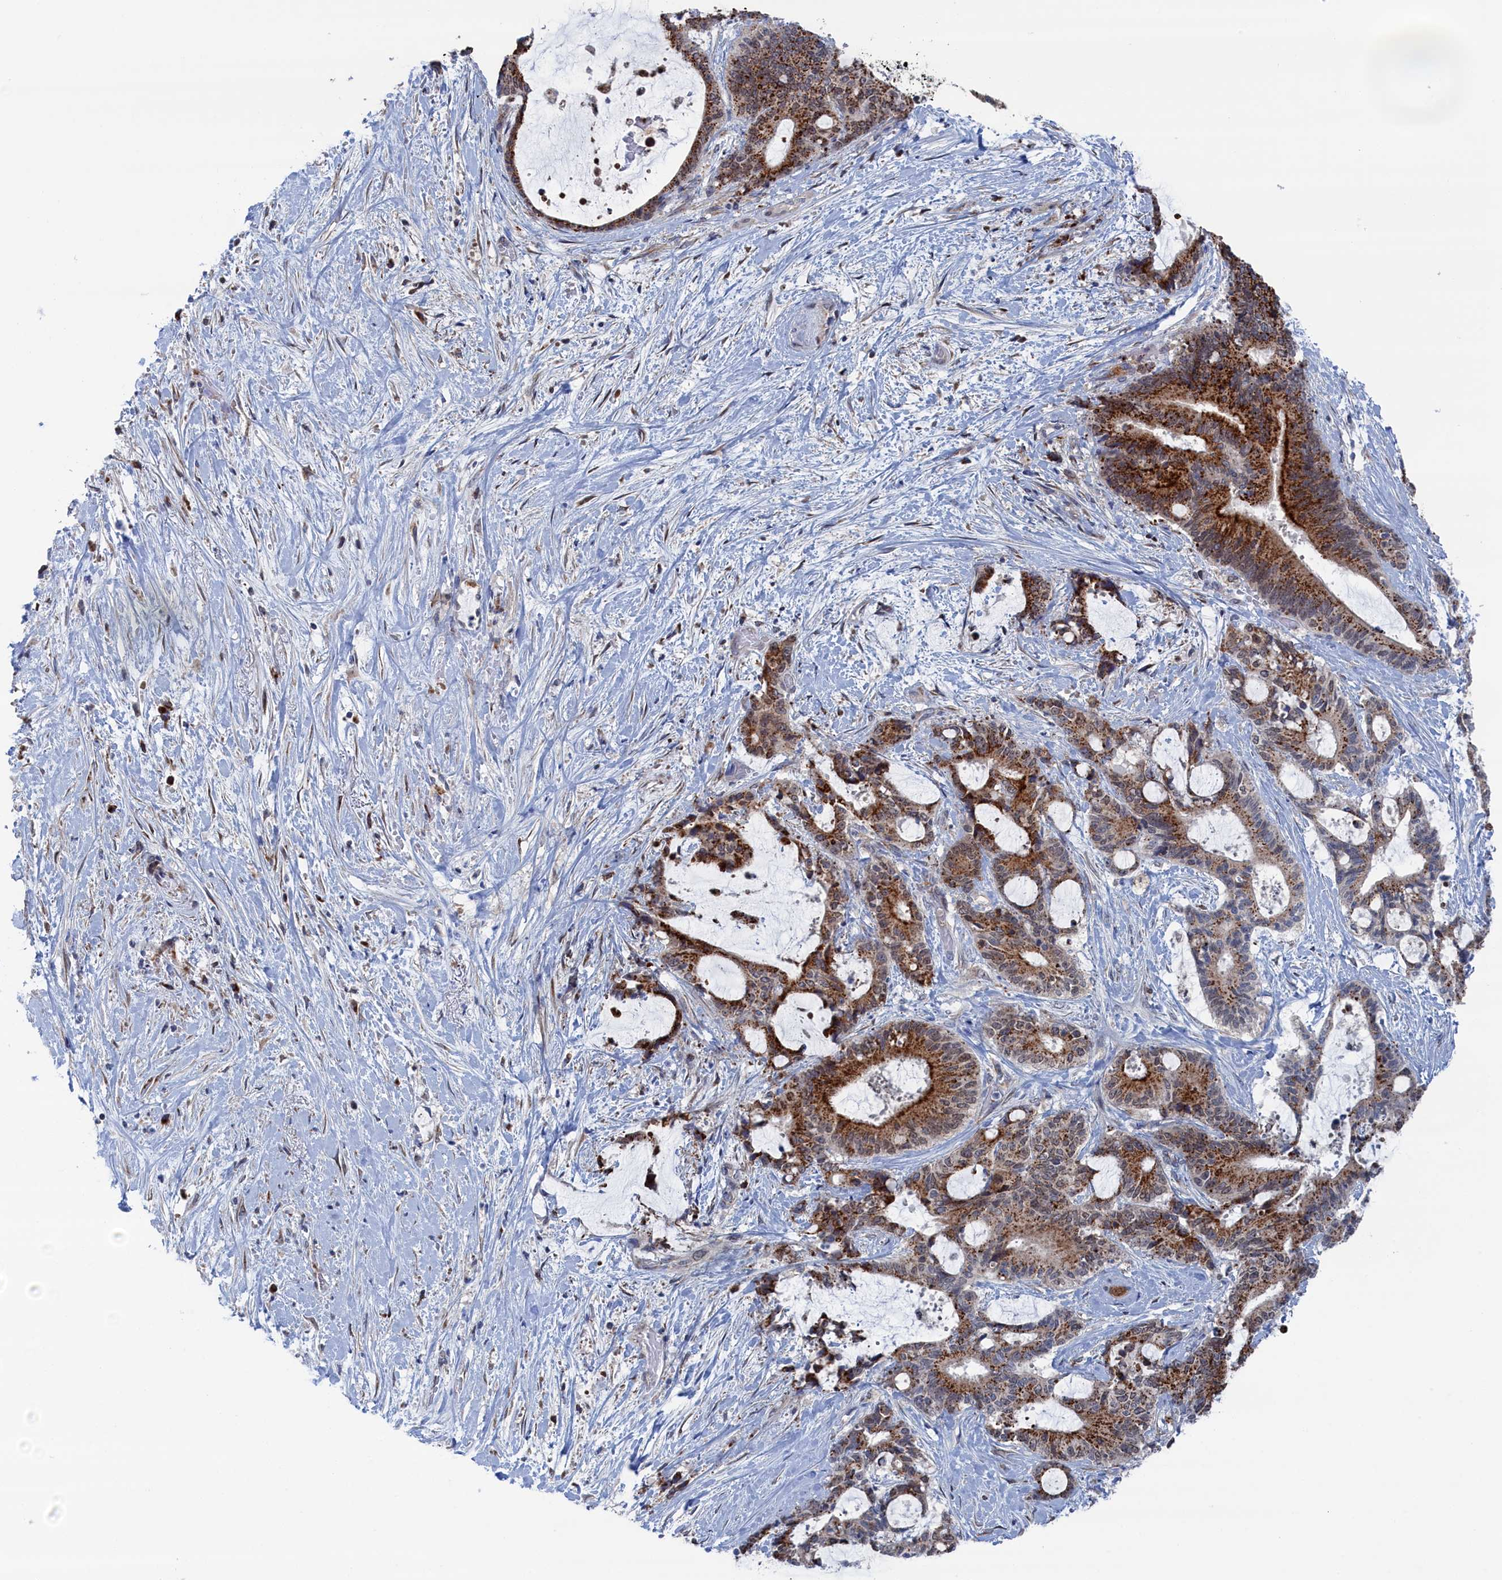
{"staining": {"intensity": "strong", "quantity": ">75%", "location": "cytoplasmic/membranous"}, "tissue": "liver cancer", "cell_type": "Tumor cells", "image_type": "cancer", "snomed": [{"axis": "morphology", "description": "Normal tissue, NOS"}, {"axis": "morphology", "description": "Cholangiocarcinoma"}, {"axis": "topography", "description": "Liver"}, {"axis": "topography", "description": "Peripheral nerve tissue"}], "caption": "Immunohistochemical staining of cholangiocarcinoma (liver) reveals high levels of strong cytoplasmic/membranous staining in about >75% of tumor cells.", "gene": "IRX1", "patient": {"sex": "female", "age": 73}}